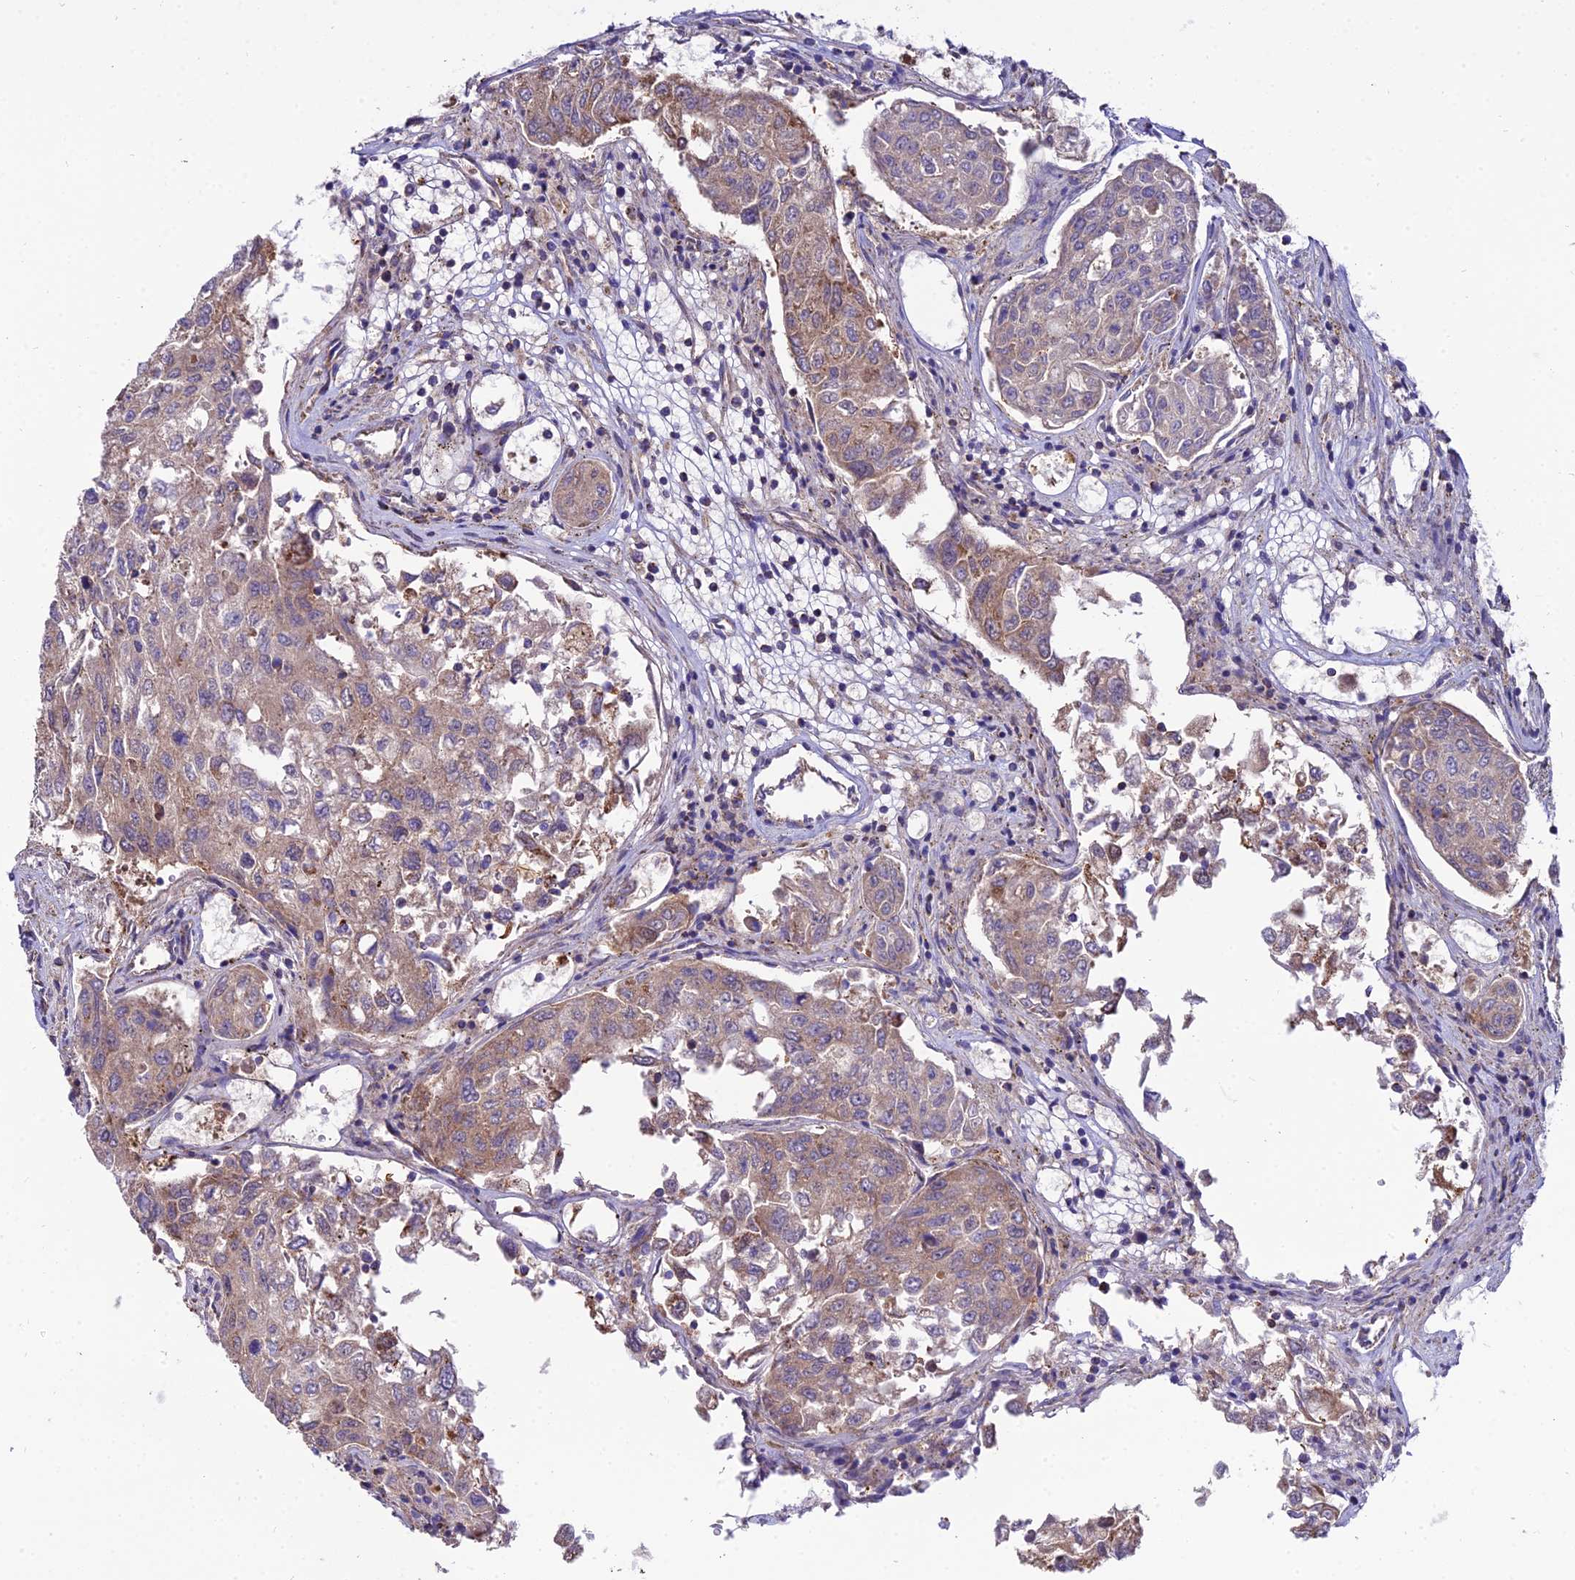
{"staining": {"intensity": "moderate", "quantity": ">75%", "location": "cytoplasmic/membranous"}, "tissue": "urothelial cancer", "cell_type": "Tumor cells", "image_type": "cancer", "snomed": [{"axis": "morphology", "description": "Urothelial carcinoma, High grade"}, {"axis": "topography", "description": "Lymph node"}, {"axis": "topography", "description": "Urinary bladder"}], "caption": "Immunohistochemistry histopathology image of high-grade urothelial carcinoma stained for a protein (brown), which reveals medium levels of moderate cytoplasmic/membranous positivity in approximately >75% of tumor cells.", "gene": "PSMD2", "patient": {"sex": "male", "age": 51}}